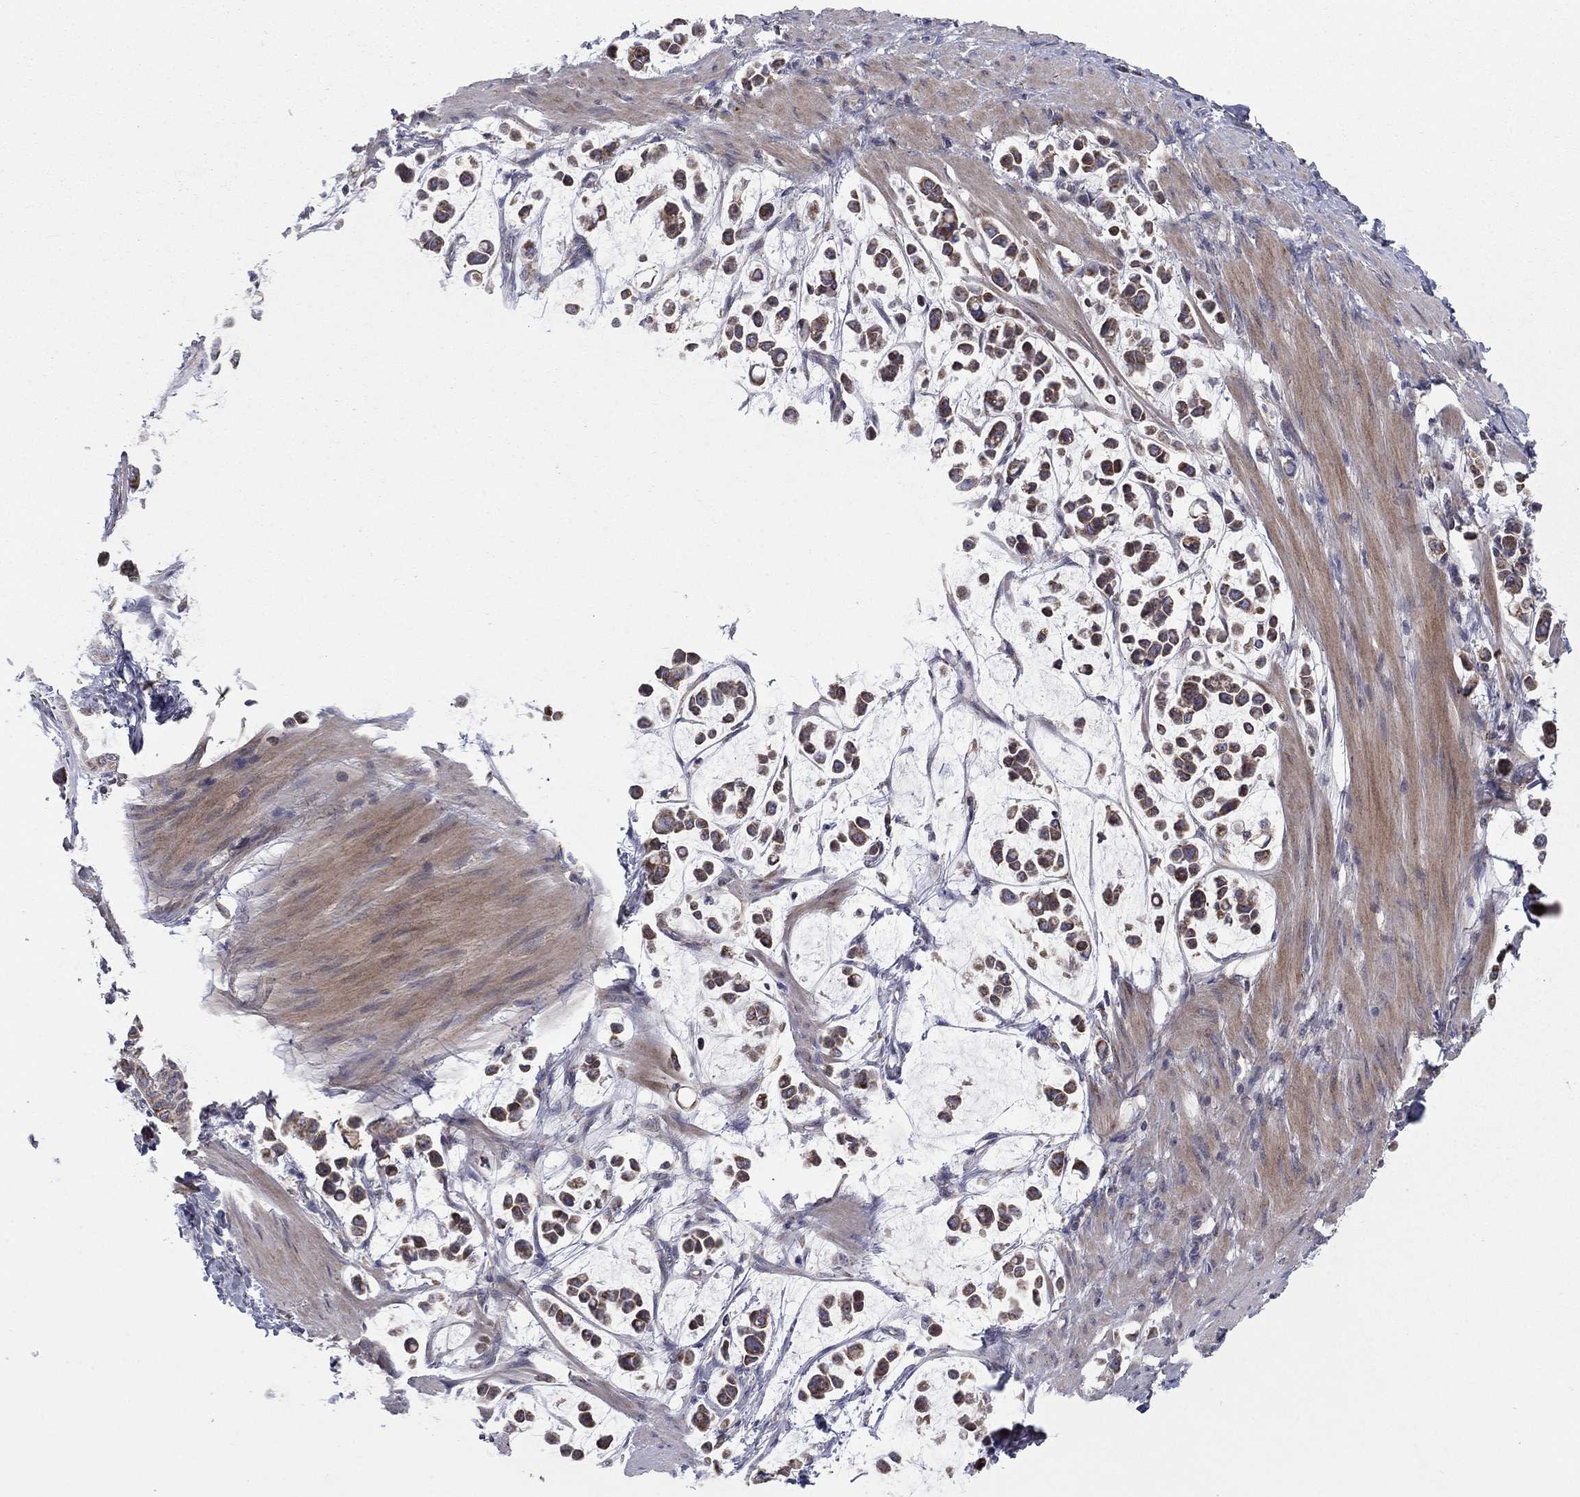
{"staining": {"intensity": "moderate", "quantity": "25%-75%", "location": "cytoplasmic/membranous"}, "tissue": "stomach cancer", "cell_type": "Tumor cells", "image_type": "cancer", "snomed": [{"axis": "morphology", "description": "Adenocarcinoma, NOS"}, {"axis": "topography", "description": "Stomach"}], "caption": "An immunohistochemistry (IHC) photomicrograph of neoplastic tissue is shown. Protein staining in brown labels moderate cytoplasmic/membranous positivity in stomach cancer (adenocarcinoma) within tumor cells. Immunohistochemistry stains the protein in brown and the nuclei are stained blue.", "gene": "DOP1B", "patient": {"sex": "male", "age": 82}}